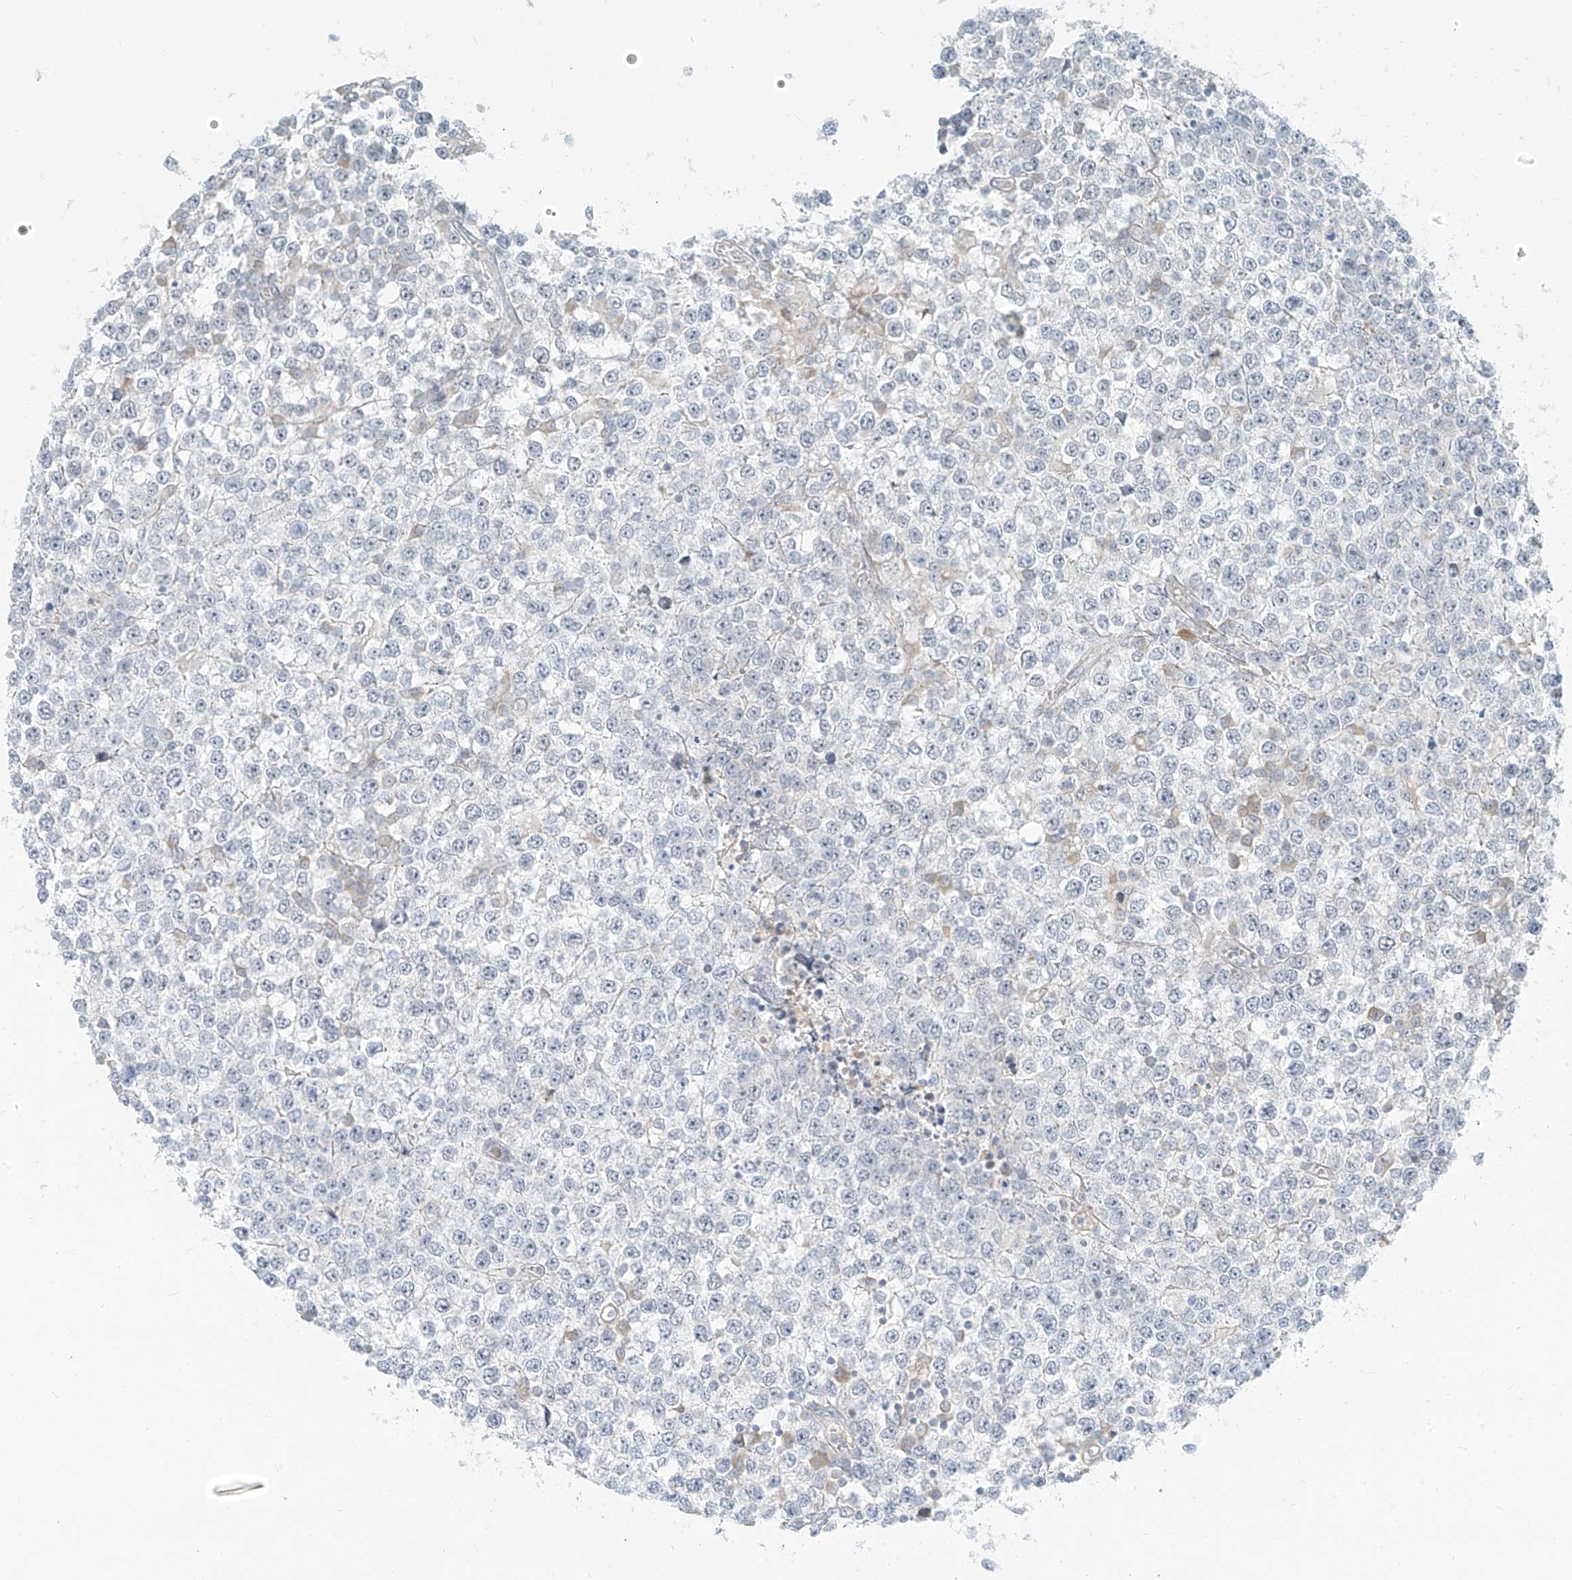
{"staining": {"intensity": "negative", "quantity": "none", "location": "none"}, "tissue": "testis cancer", "cell_type": "Tumor cells", "image_type": "cancer", "snomed": [{"axis": "morphology", "description": "Seminoma, NOS"}, {"axis": "topography", "description": "Testis"}], "caption": "A histopathology image of human testis cancer (seminoma) is negative for staining in tumor cells.", "gene": "C2orf42", "patient": {"sex": "male", "age": 65}}